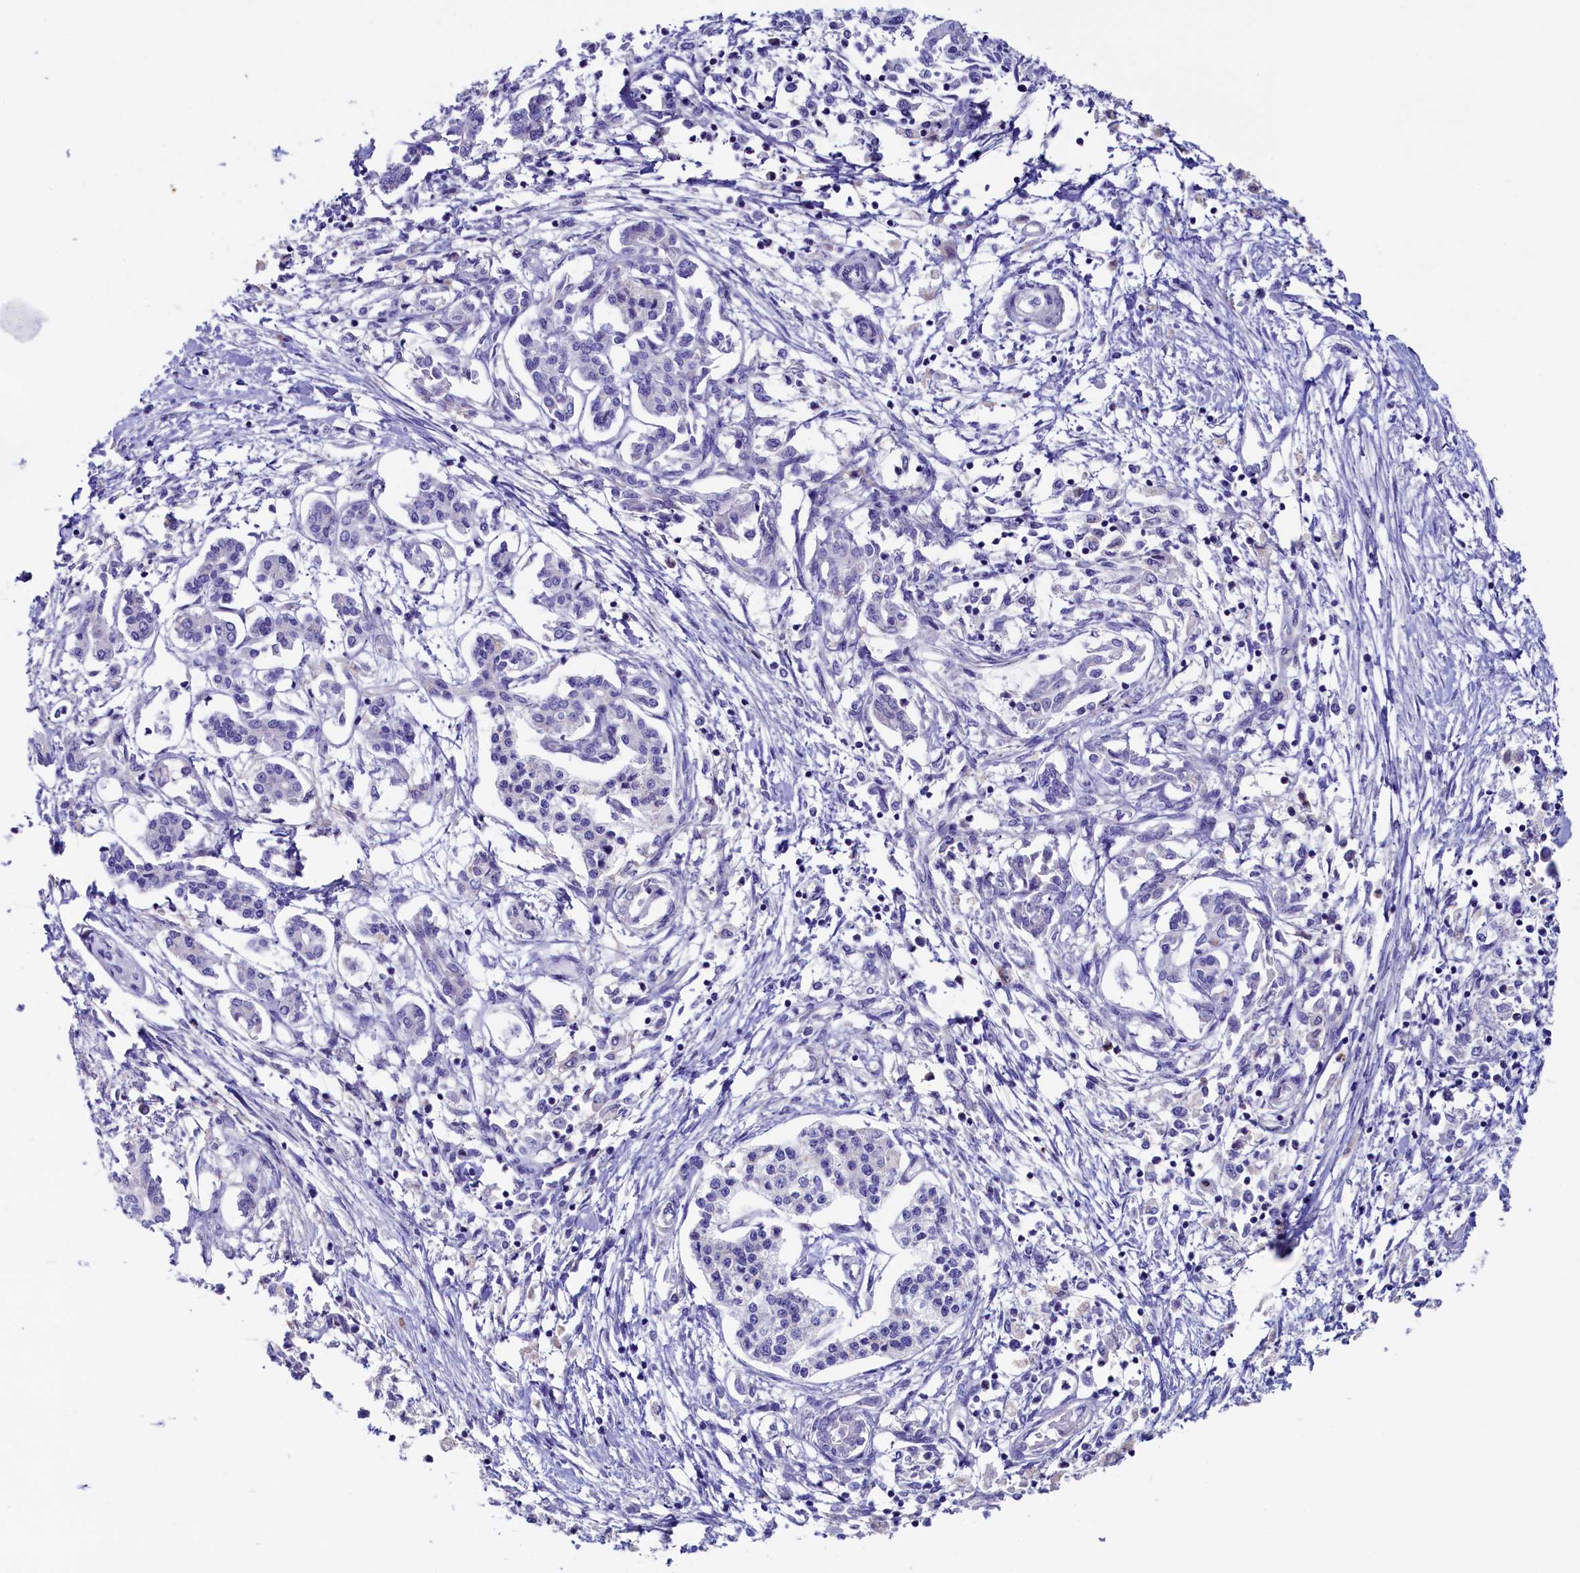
{"staining": {"intensity": "negative", "quantity": "none", "location": "none"}, "tissue": "pancreatic cancer", "cell_type": "Tumor cells", "image_type": "cancer", "snomed": [{"axis": "morphology", "description": "Adenocarcinoma, NOS"}, {"axis": "topography", "description": "Pancreas"}], "caption": "Immunohistochemical staining of pancreatic adenocarcinoma displays no significant positivity in tumor cells. (IHC, brightfield microscopy, high magnification).", "gene": "FLYWCH2", "patient": {"sex": "female", "age": 50}}